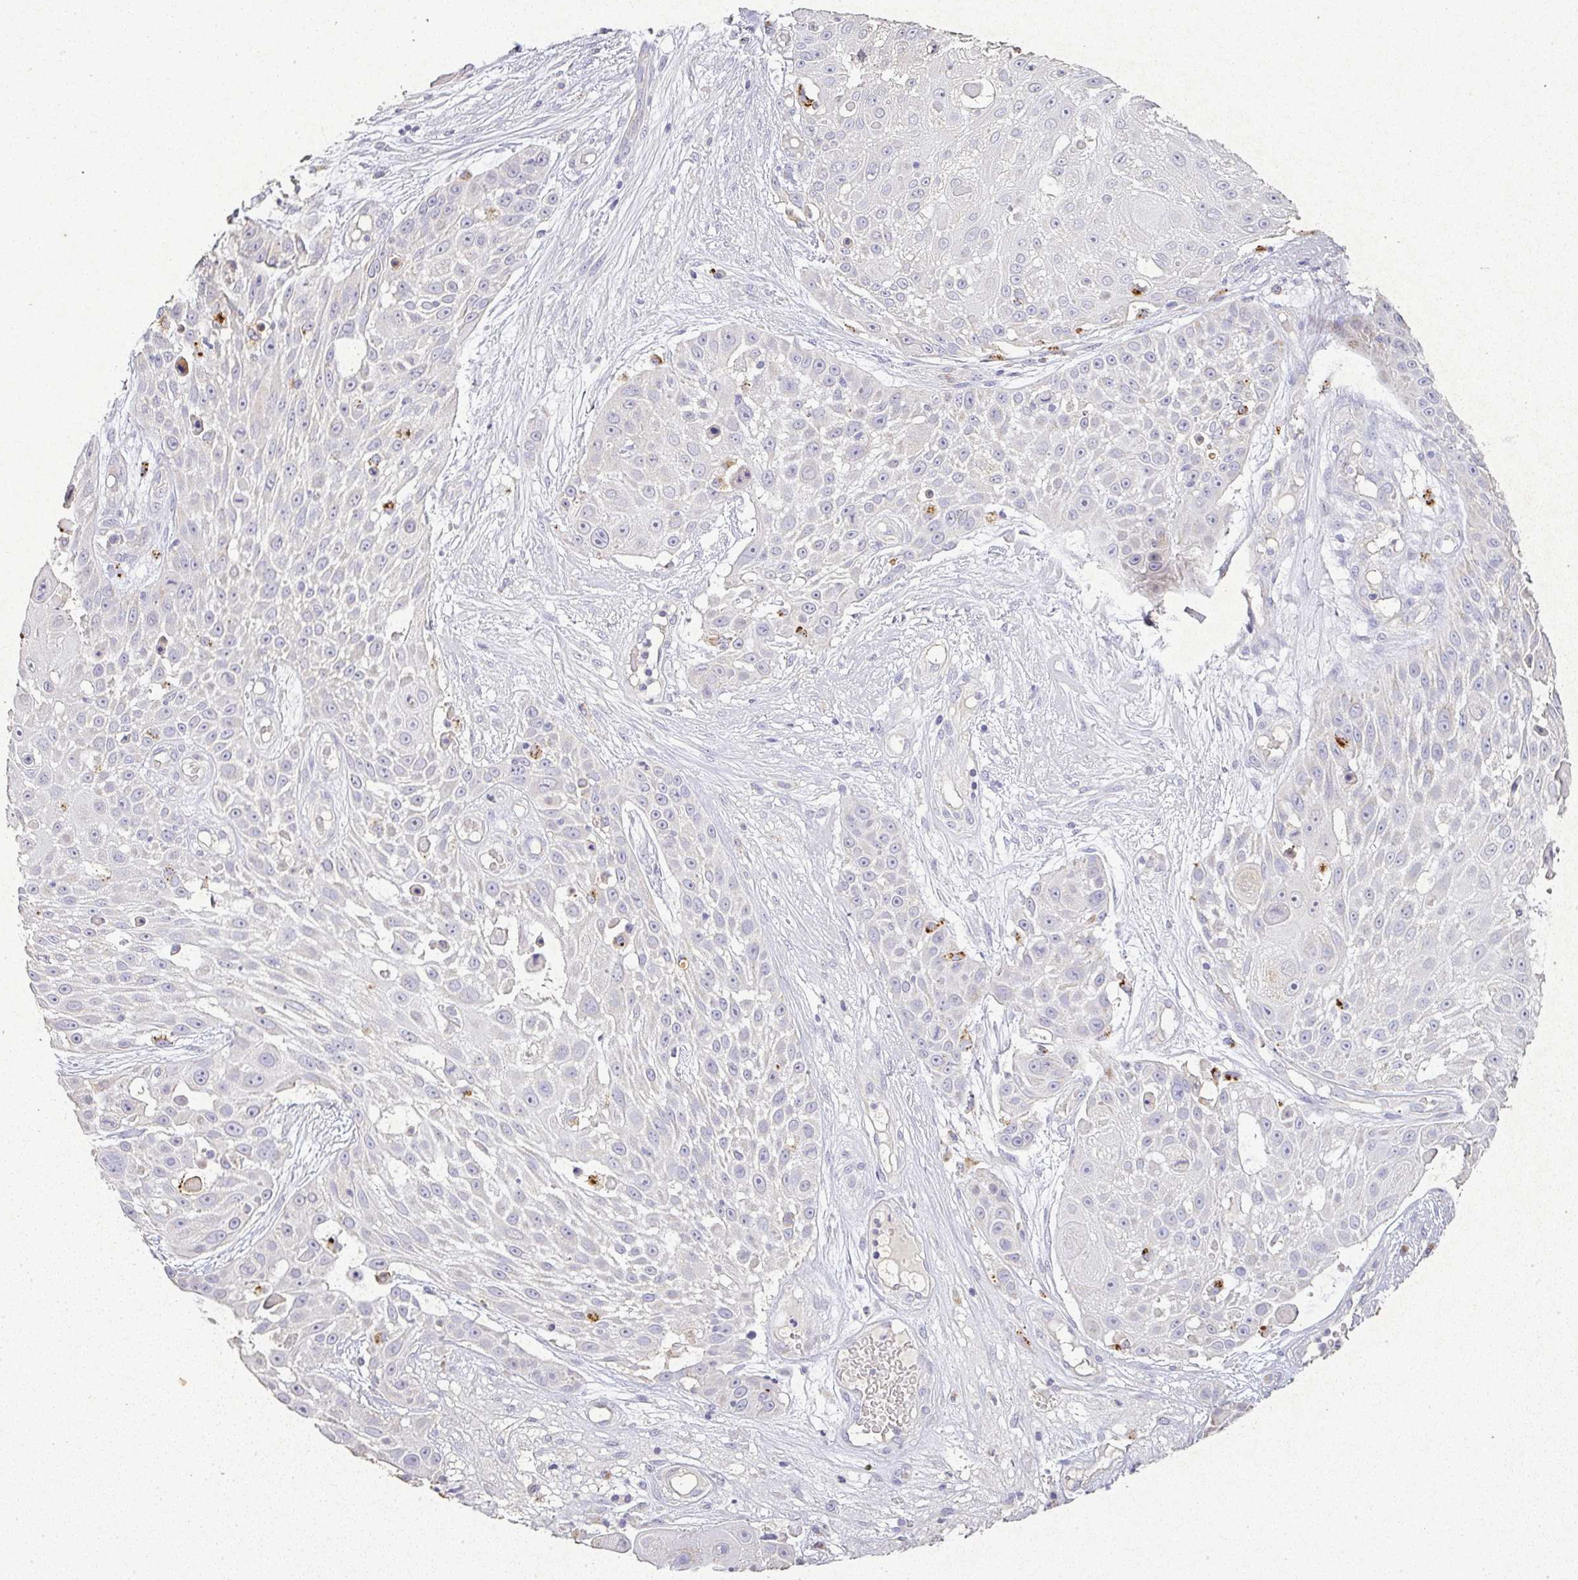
{"staining": {"intensity": "negative", "quantity": "none", "location": "none"}, "tissue": "skin cancer", "cell_type": "Tumor cells", "image_type": "cancer", "snomed": [{"axis": "morphology", "description": "Squamous cell carcinoma, NOS"}, {"axis": "topography", "description": "Skin"}], "caption": "High magnification brightfield microscopy of squamous cell carcinoma (skin) stained with DAB (brown) and counterstained with hematoxylin (blue): tumor cells show no significant positivity.", "gene": "RPS2", "patient": {"sex": "female", "age": 86}}